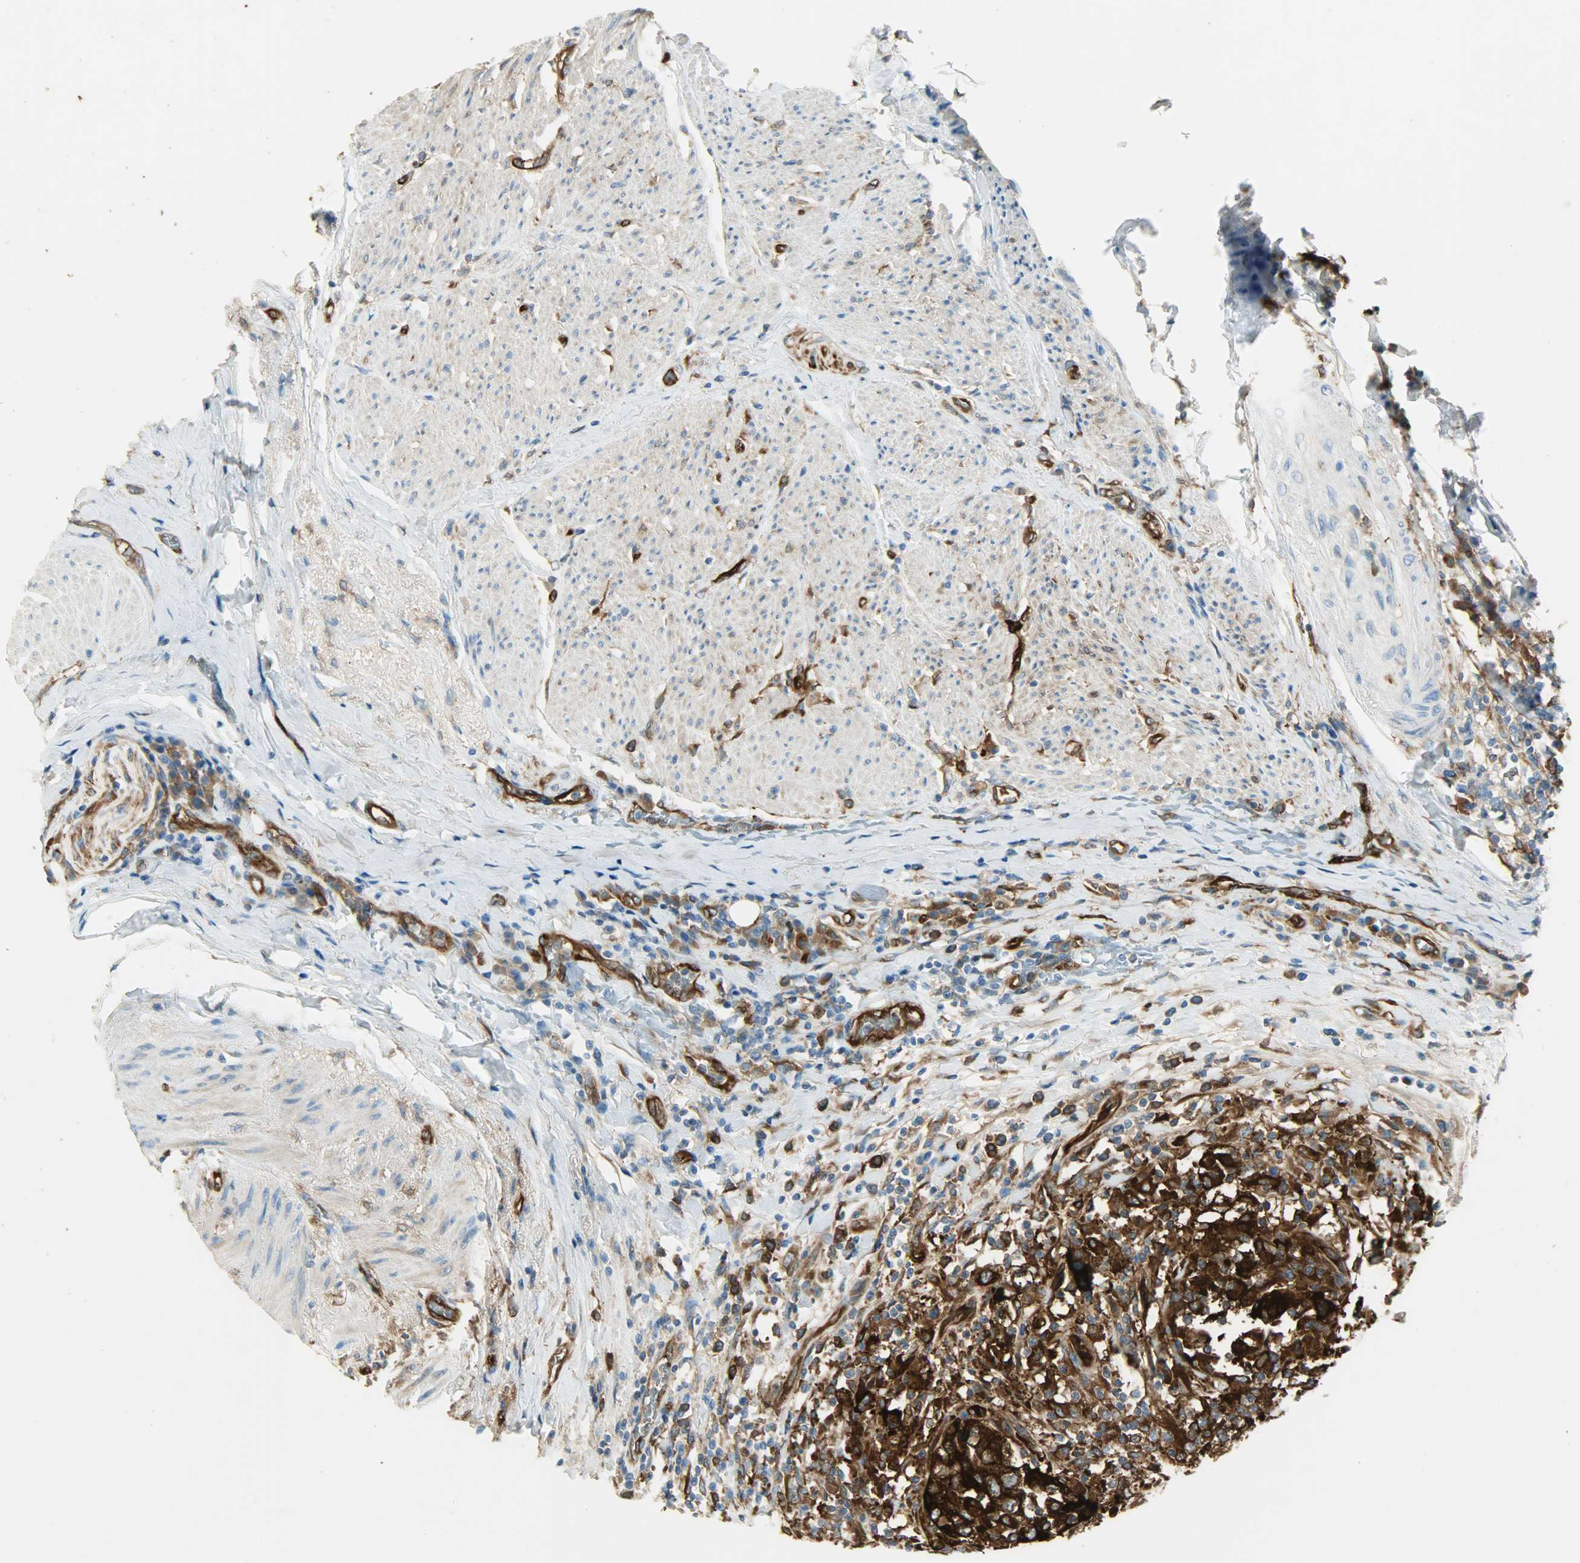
{"staining": {"intensity": "strong", "quantity": ">75%", "location": "cytoplasmic/membranous"}, "tissue": "urothelial cancer", "cell_type": "Tumor cells", "image_type": "cancer", "snomed": [{"axis": "morphology", "description": "Urothelial carcinoma, High grade"}, {"axis": "topography", "description": "Urinary bladder"}], "caption": "High-grade urothelial carcinoma tissue reveals strong cytoplasmic/membranous positivity in approximately >75% of tumor cells The staining was performed using DAB to visualize the protein expression in brown, while the nuclei were stained in blue with hematoxylin (Magnification: 20x).", "gene": "WARS1", "patient": {"sex": "female", "age": 80}}